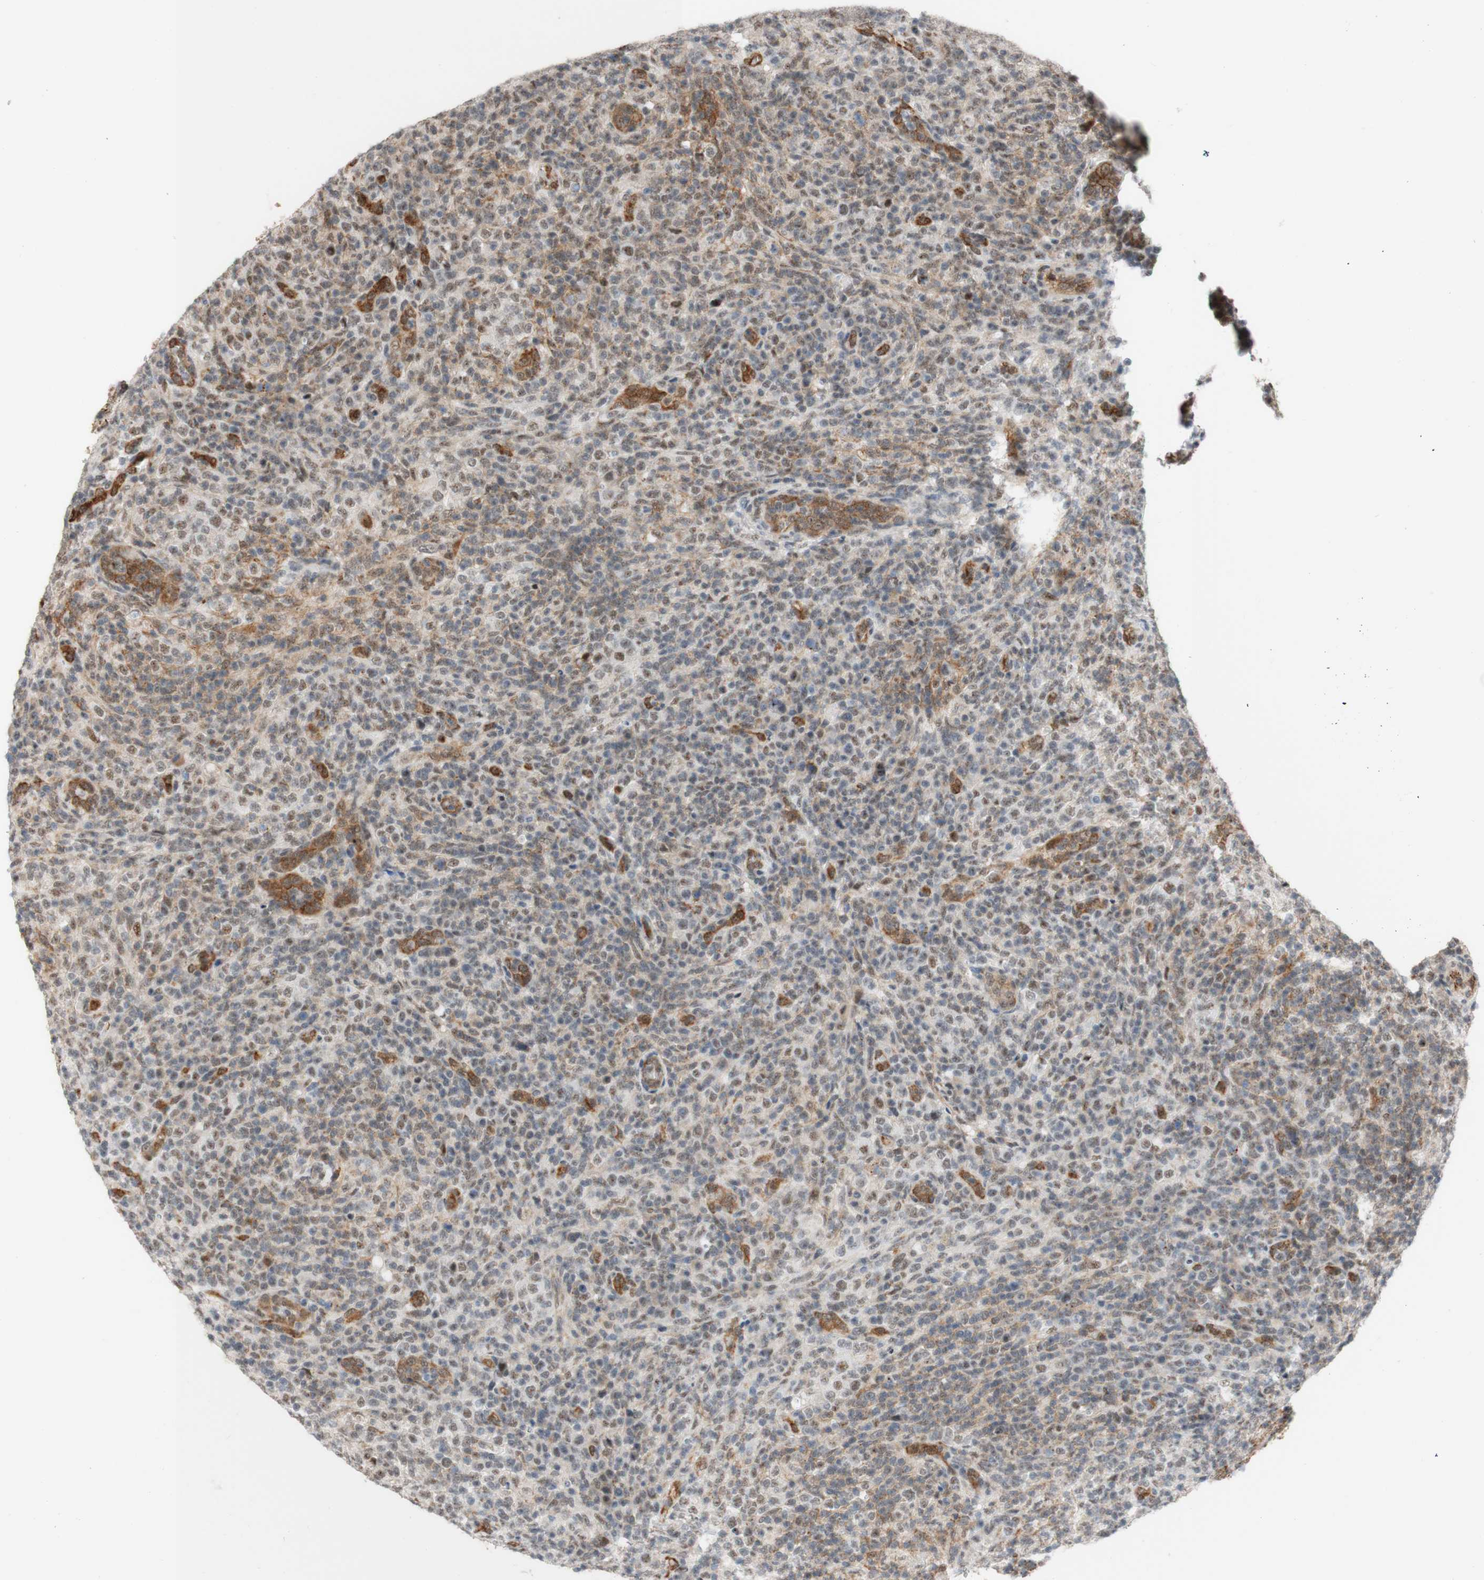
{"staining": {"intensity": "weak", "quantity": "25%-75%", "location": "nuclear"}, "tissue": "lymphoma", "cell_type": "Tumor cells", "image_type": "cancer", "snomed": [{"axis": "morphology", "description": "Malignant lymphoma, non-Hodgkin's type, High grade"}, {"axis": "topography", "description": "Lymph node"}], "caption": "Immunohistochemical staining of high-grade malignant lymphoma, non-Hodgkin's type exhibits low levels of weak nuclear staining in approximately 25%-75% of tumor cells.", "gene": "SAP18", "patient": {"sex": "female", "age": 76}}